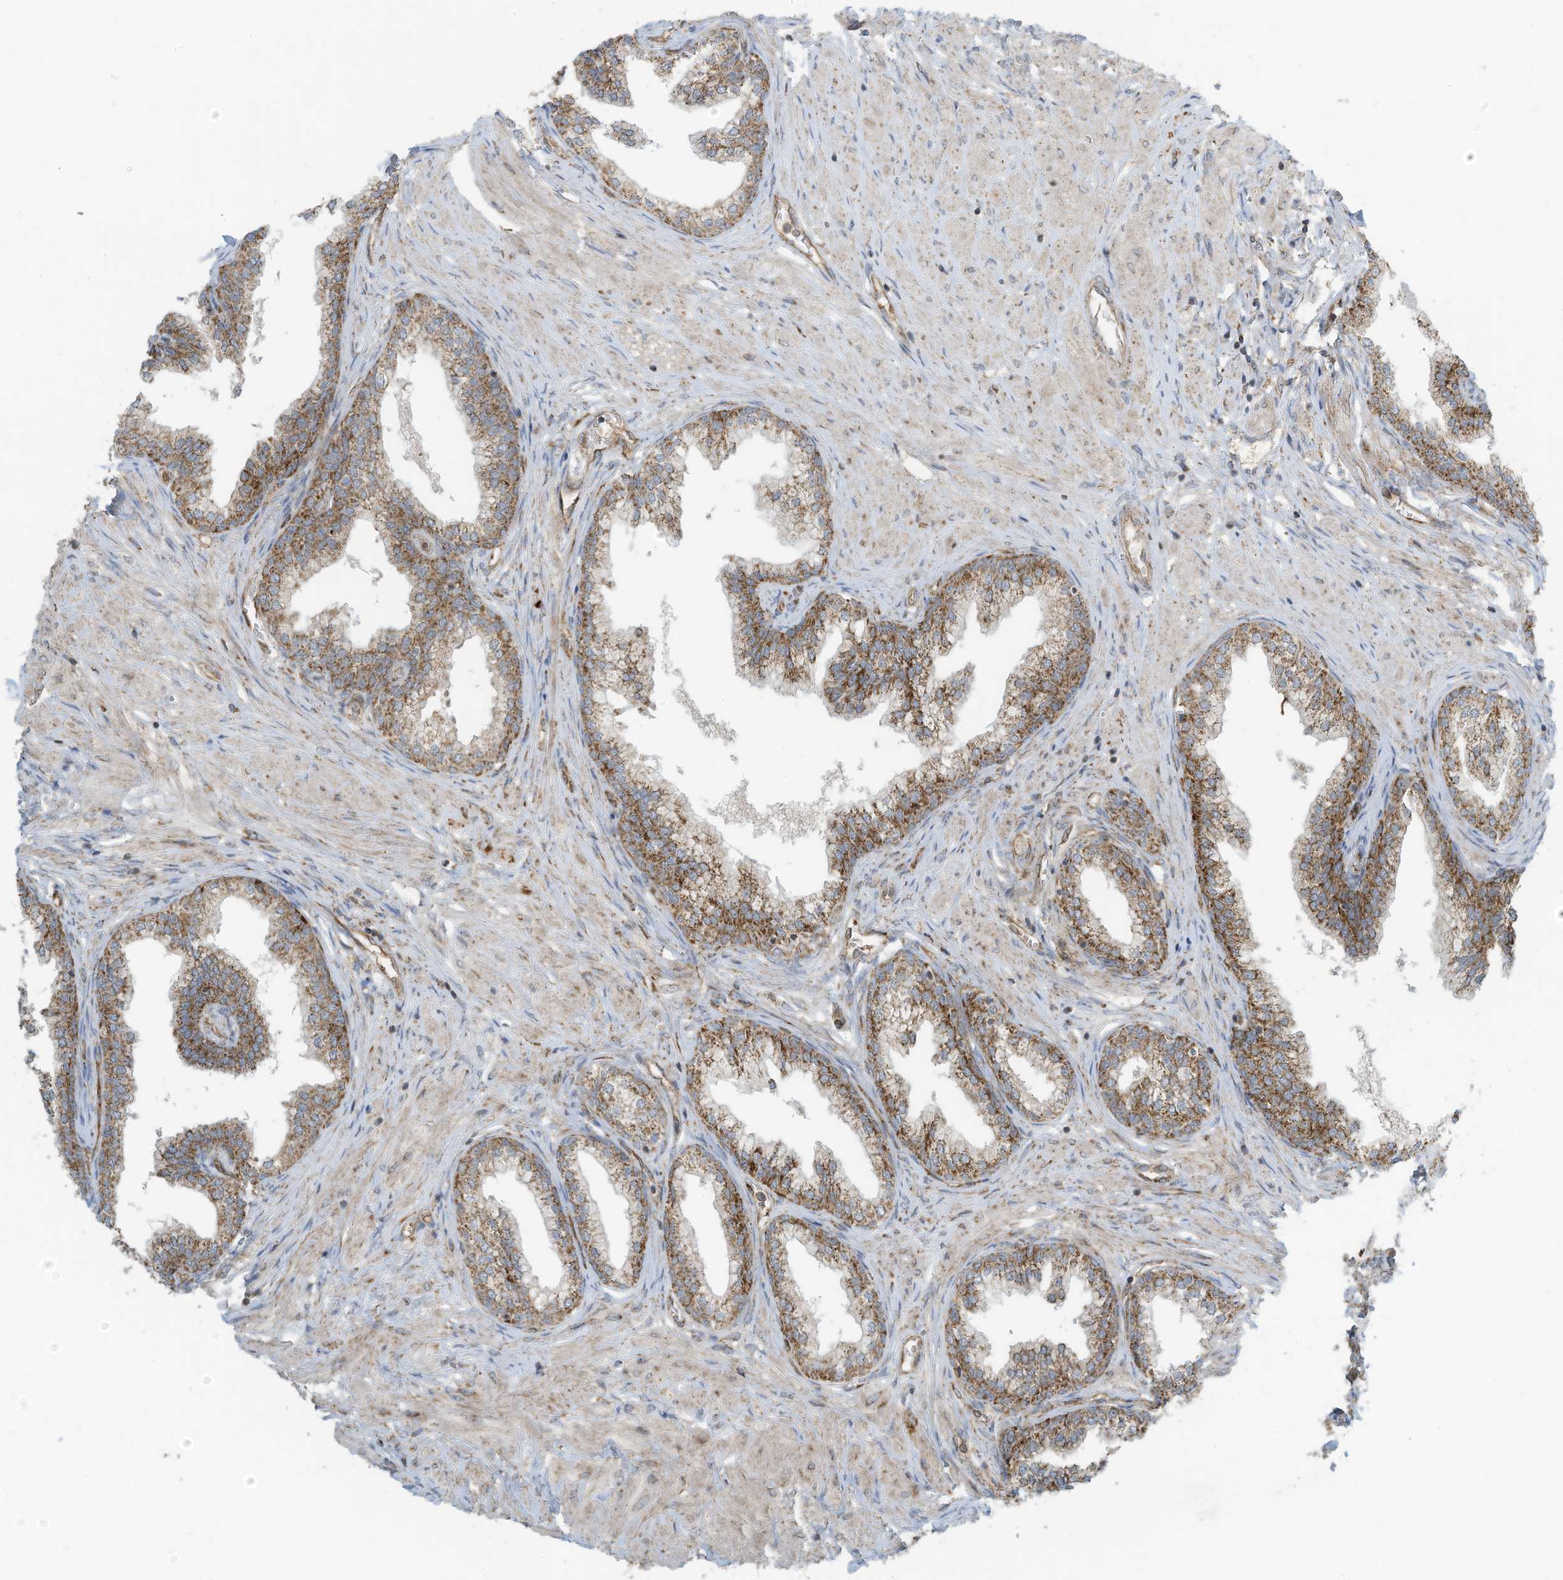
{"staining": {"intensity": "moderate", "quantity": ">75%", "location": "cytoplasmic/membranous"}, "tissue": "prostate", "cell_type": "Glandular cells", "image_type": "normal", "snomed": [{"axis": "morphology", "description": "Normal tissue, NOS"}, {"axis": "morphology", "description": "Urothelial carcinoma, Low grade"}, {"axis": "topography", "description": "Urinary bladder"}, {"axis": "topography", "description": "Prostate"}], "caption": "Moderate cytoplasmic/membranous positivity is appreciated in about >75% of glandular cells in unremarkable prostate. (Brightfield microscopy of DAB IHC at high magnification).", "gene": "METTL6", "patient": {"sex": "male", "age": 60}}